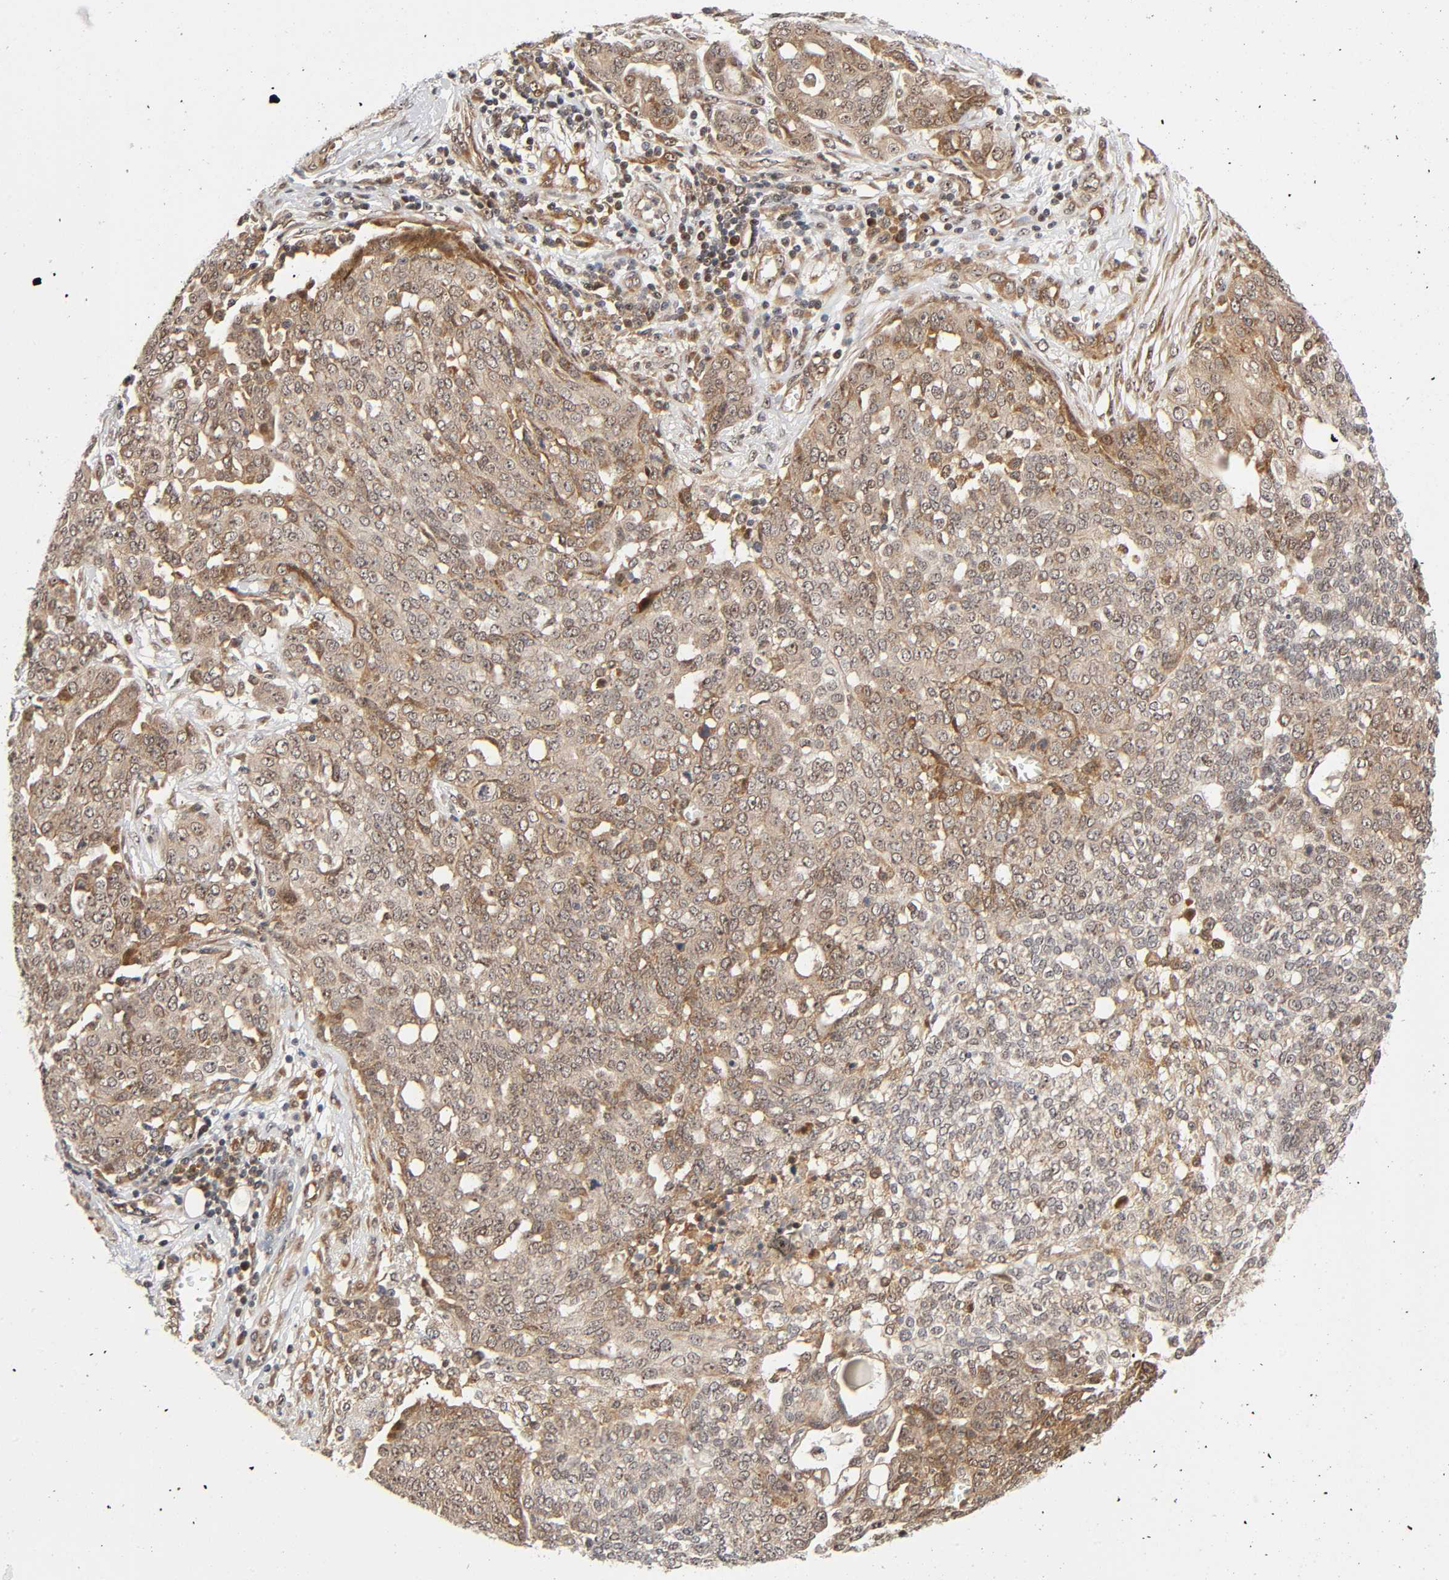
{"staining": {"intensity": "weak", "quantity": ">75%", "location": "cytoplasmic/membranous"}, "tissue": "ovarian cancer", "cell_type": "Tumor cells", "image_type": "cancer", "snomed": [{"axis": "morphology", "description": "Cystadenocarcinoma, serous, NOS"}, {"axis": "topography", "description": "Soft tissue"}, {"axis": "topography", "description": "Ovary"}], "caption": "Immunohistochemistry (IHC) micrograph of human serous cystadenocarcinoma (ovarian) stained for a protein (brown), which reveals low levels of weak cytoplasmic/membranous expression in approximately >75% of tumor cells.", "gene": "IQCJ-SCHIP1", "patient": {"sex": "female", "age": 57}}